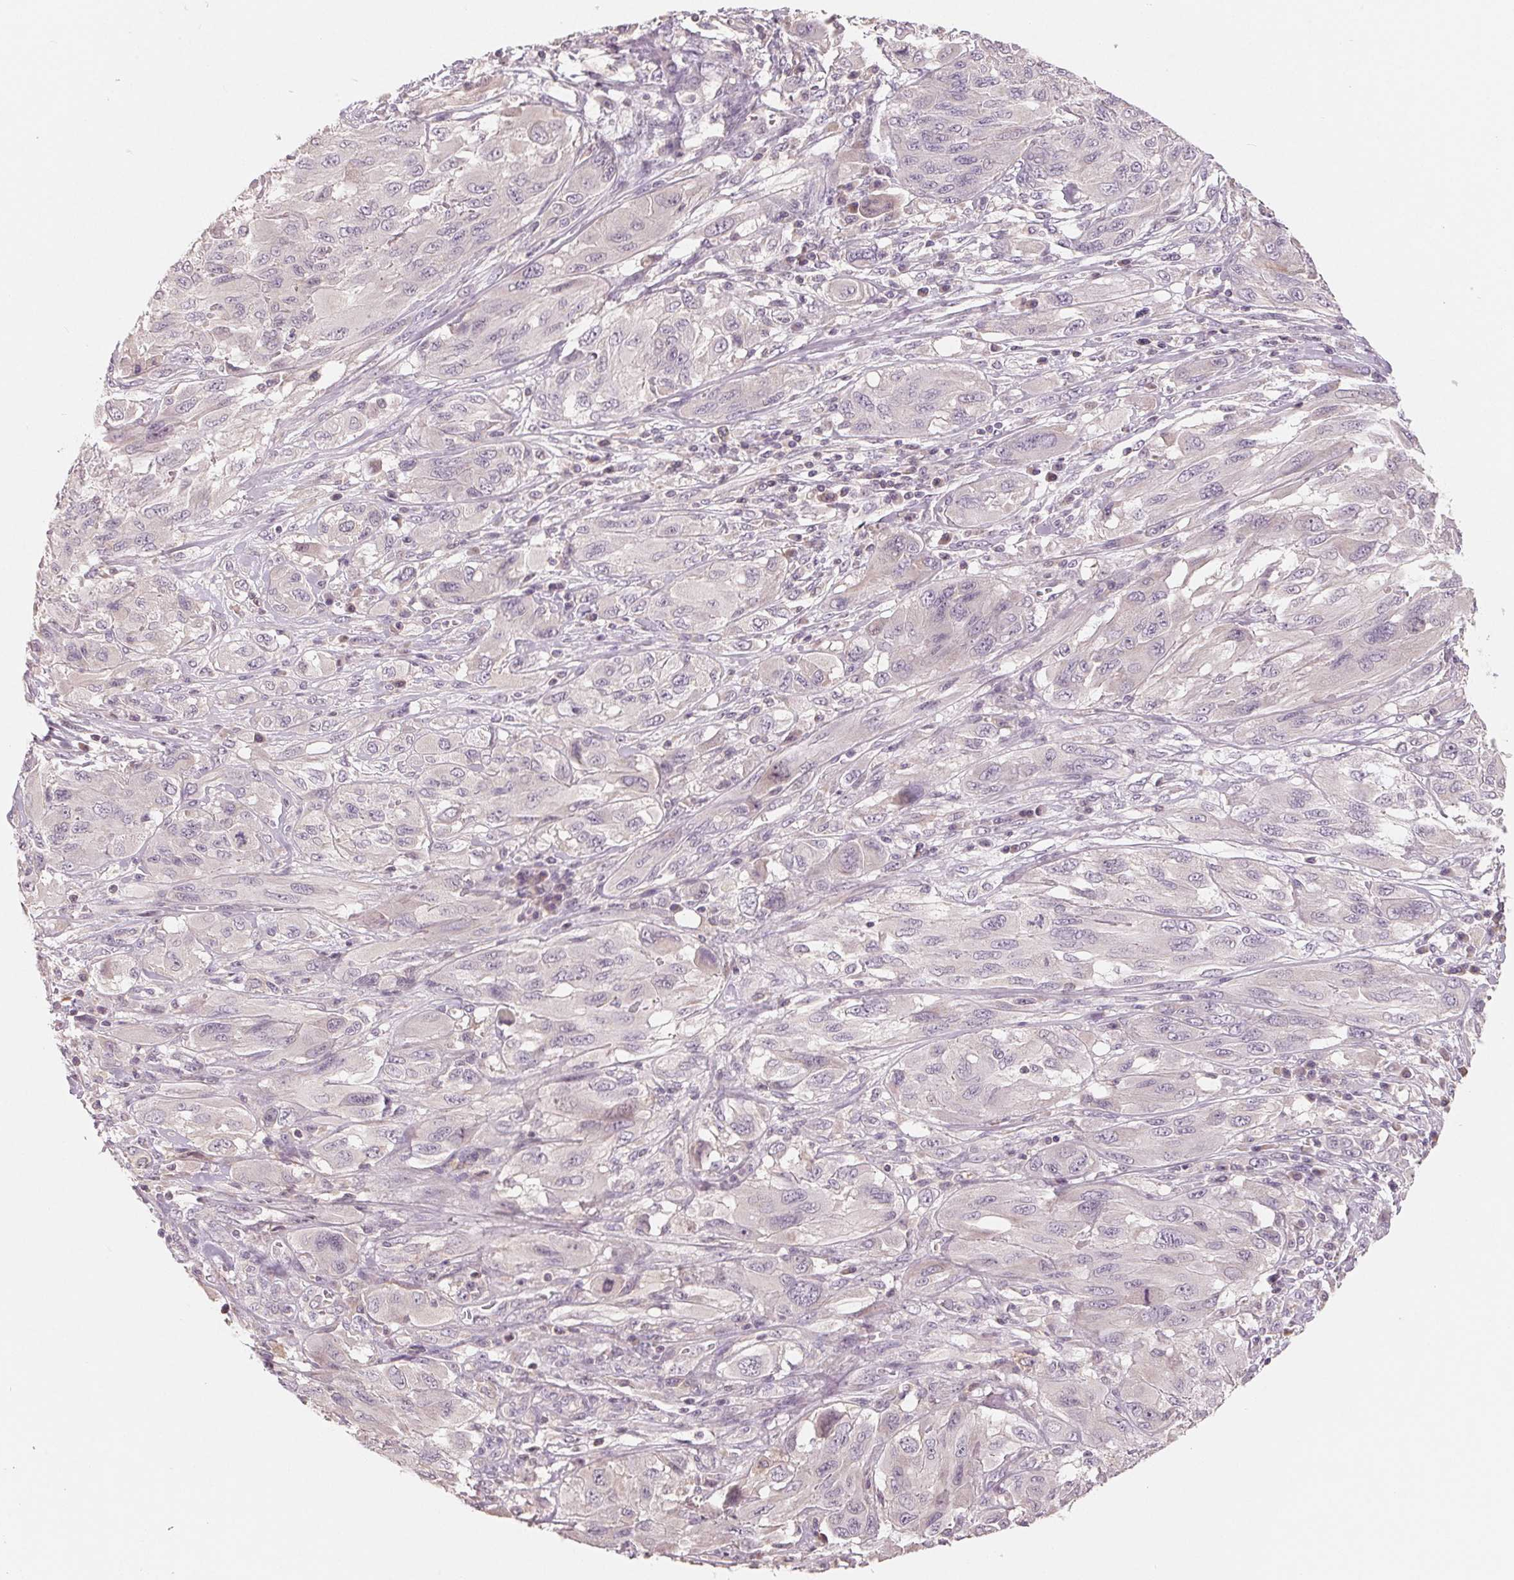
{"staining": {"intensity": "negative", "quantity": "none", "location": "none"}, "tissue": "melanoma", "cell_type": "Tumor cells", "image_type": "cancer", "snomed": [{"axis": "morphology", "description": "Malignant melanoma, NOS"}, {"axis": "topography", "description": "Skin"}], "caption": "High power microscopy image of an immunohistochemistry (IHC) micrograph of melanoma, revealing no significant expression in tumor cells.", "gene": "AQP8", "patient": {"sex": "female", "age": 91}}